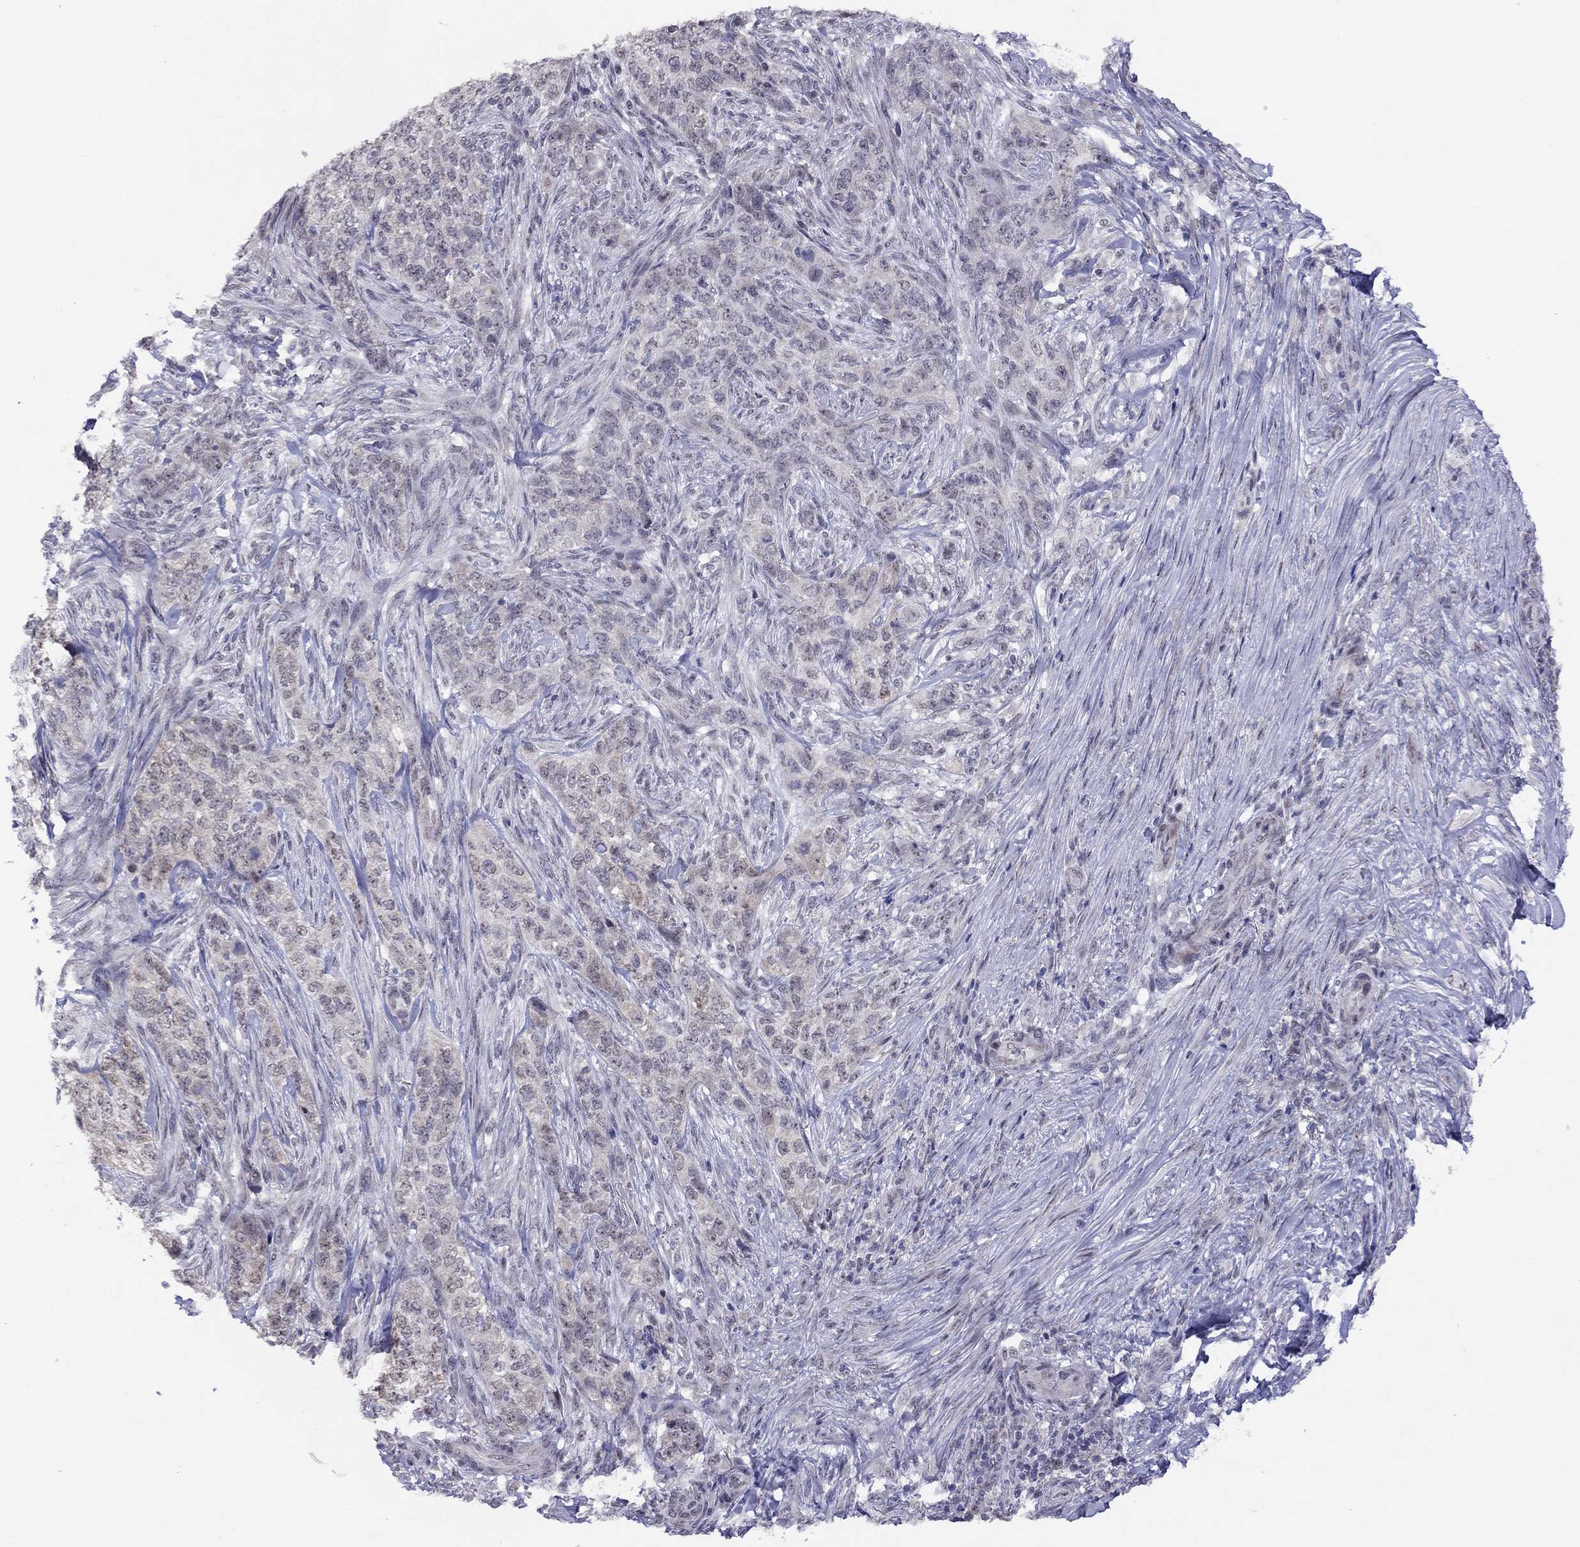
{"staining": {"intensity": "negative", "quantity": "none", "location": "none"}, "tissue": "skin cancer", "cell_type": "Tumor cells", "image_type": "cancer", "snomed": [{"axis": "morphology", "description": "Basal cell carcinoma"}, {"axis": "topography", "description": "Skin"}], "caption": "High power microscopy photomicrograph of an IHC histopathology image of skin basal cell carcinoma, revealing no significant positivity in tumor cells. (Stains: DAB (3,3'-diaminobenzidine) immunohistochemistry (IHC) with hematoxylin counter stain, Microscopy: brightfield microscopy at high magnification).", "gene": "HES5", "patient": {"sex": "female", "age": 69}}